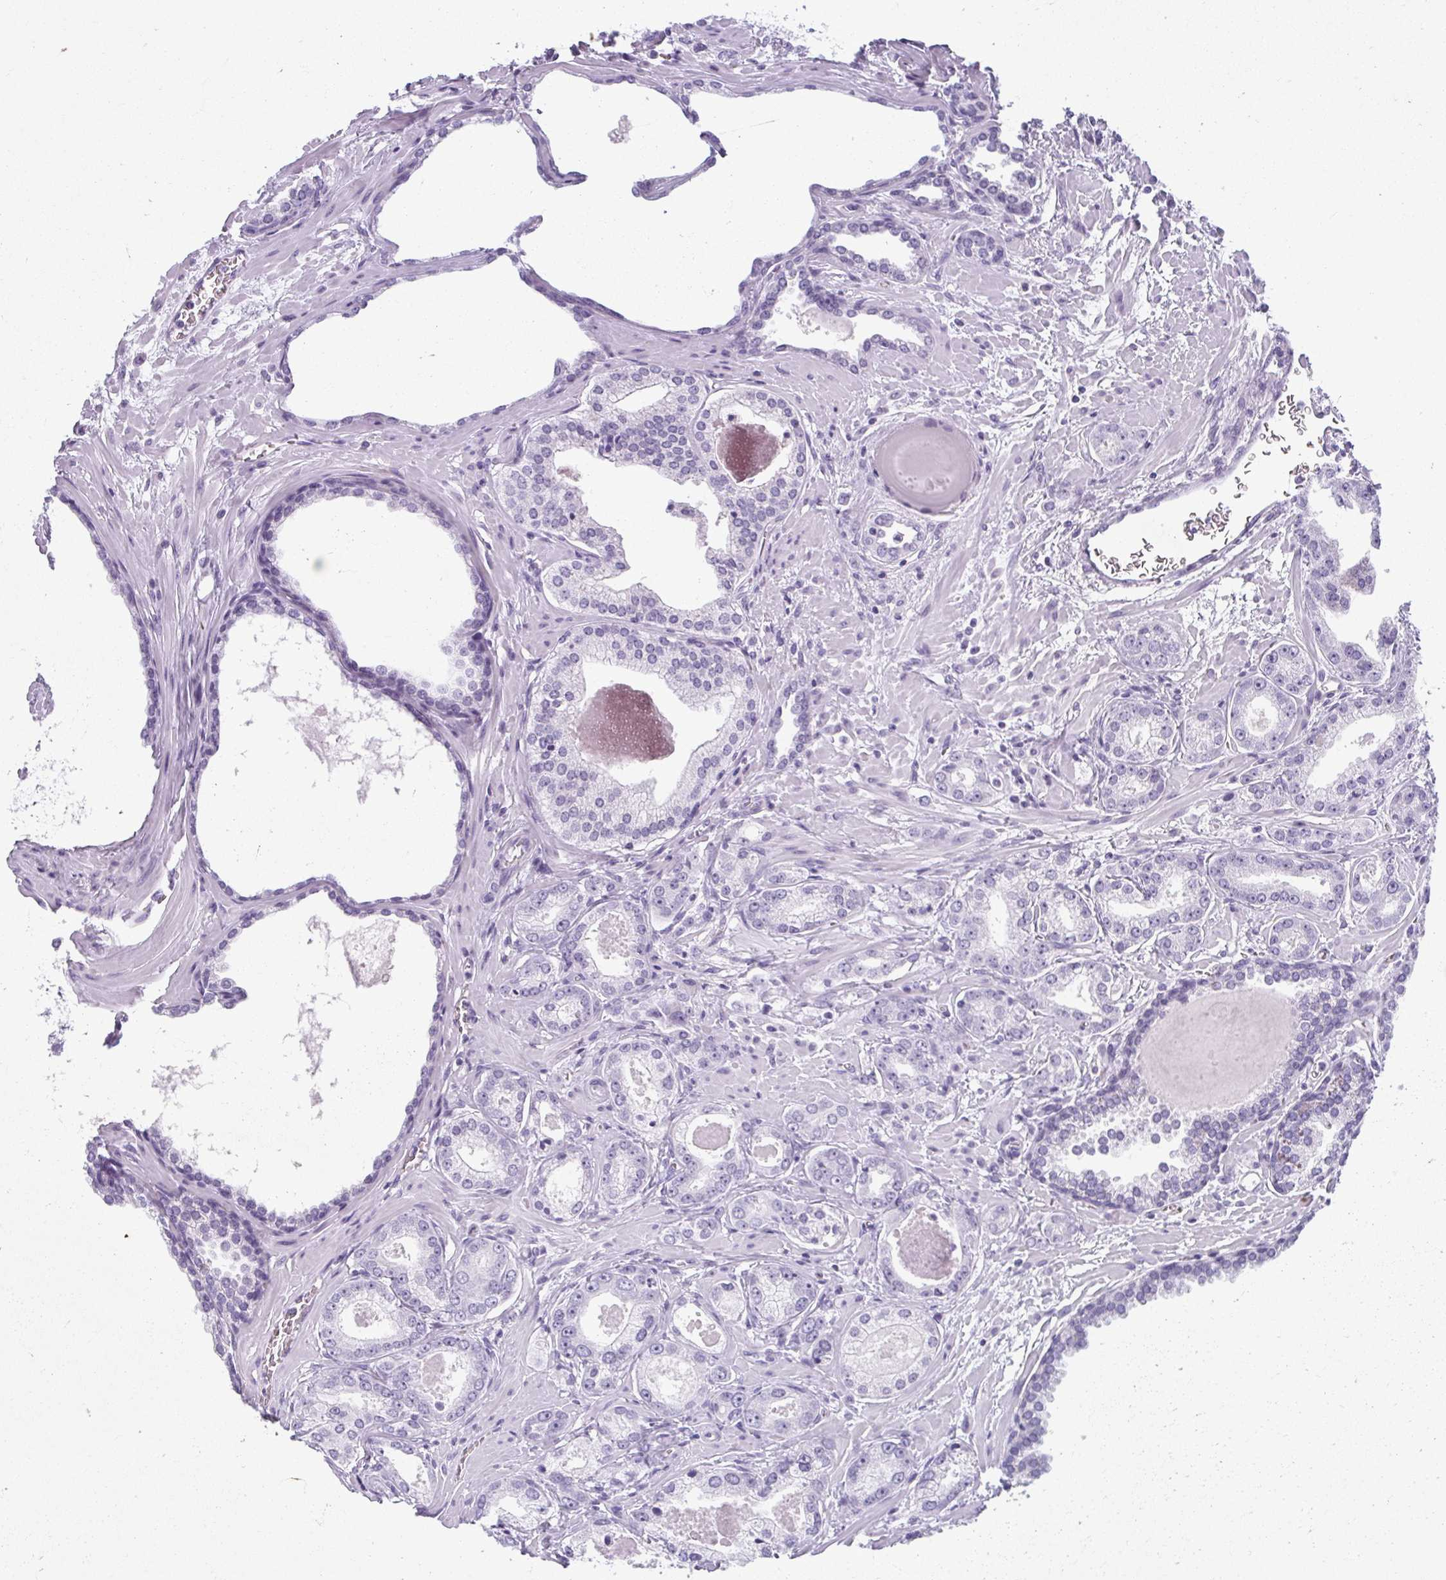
{"staining": {"intensity": "negative", "quantity": "none", "location": "none"}, "tissue": "prostate cancer", "cell_type": "Tumor cells", "image_type": "cancer", "snomed": [{"axis": "morphology", "description": "Adenocarcinoma, Low grade"}, {"axis": "topography", "description": "Prostate"}], "caption": "Tumor cells show no significant protein staining in low-grade adenocarcinoma (prostate).", "gene": "MOBP", "patient": {"sex": "male", "age": 64}}